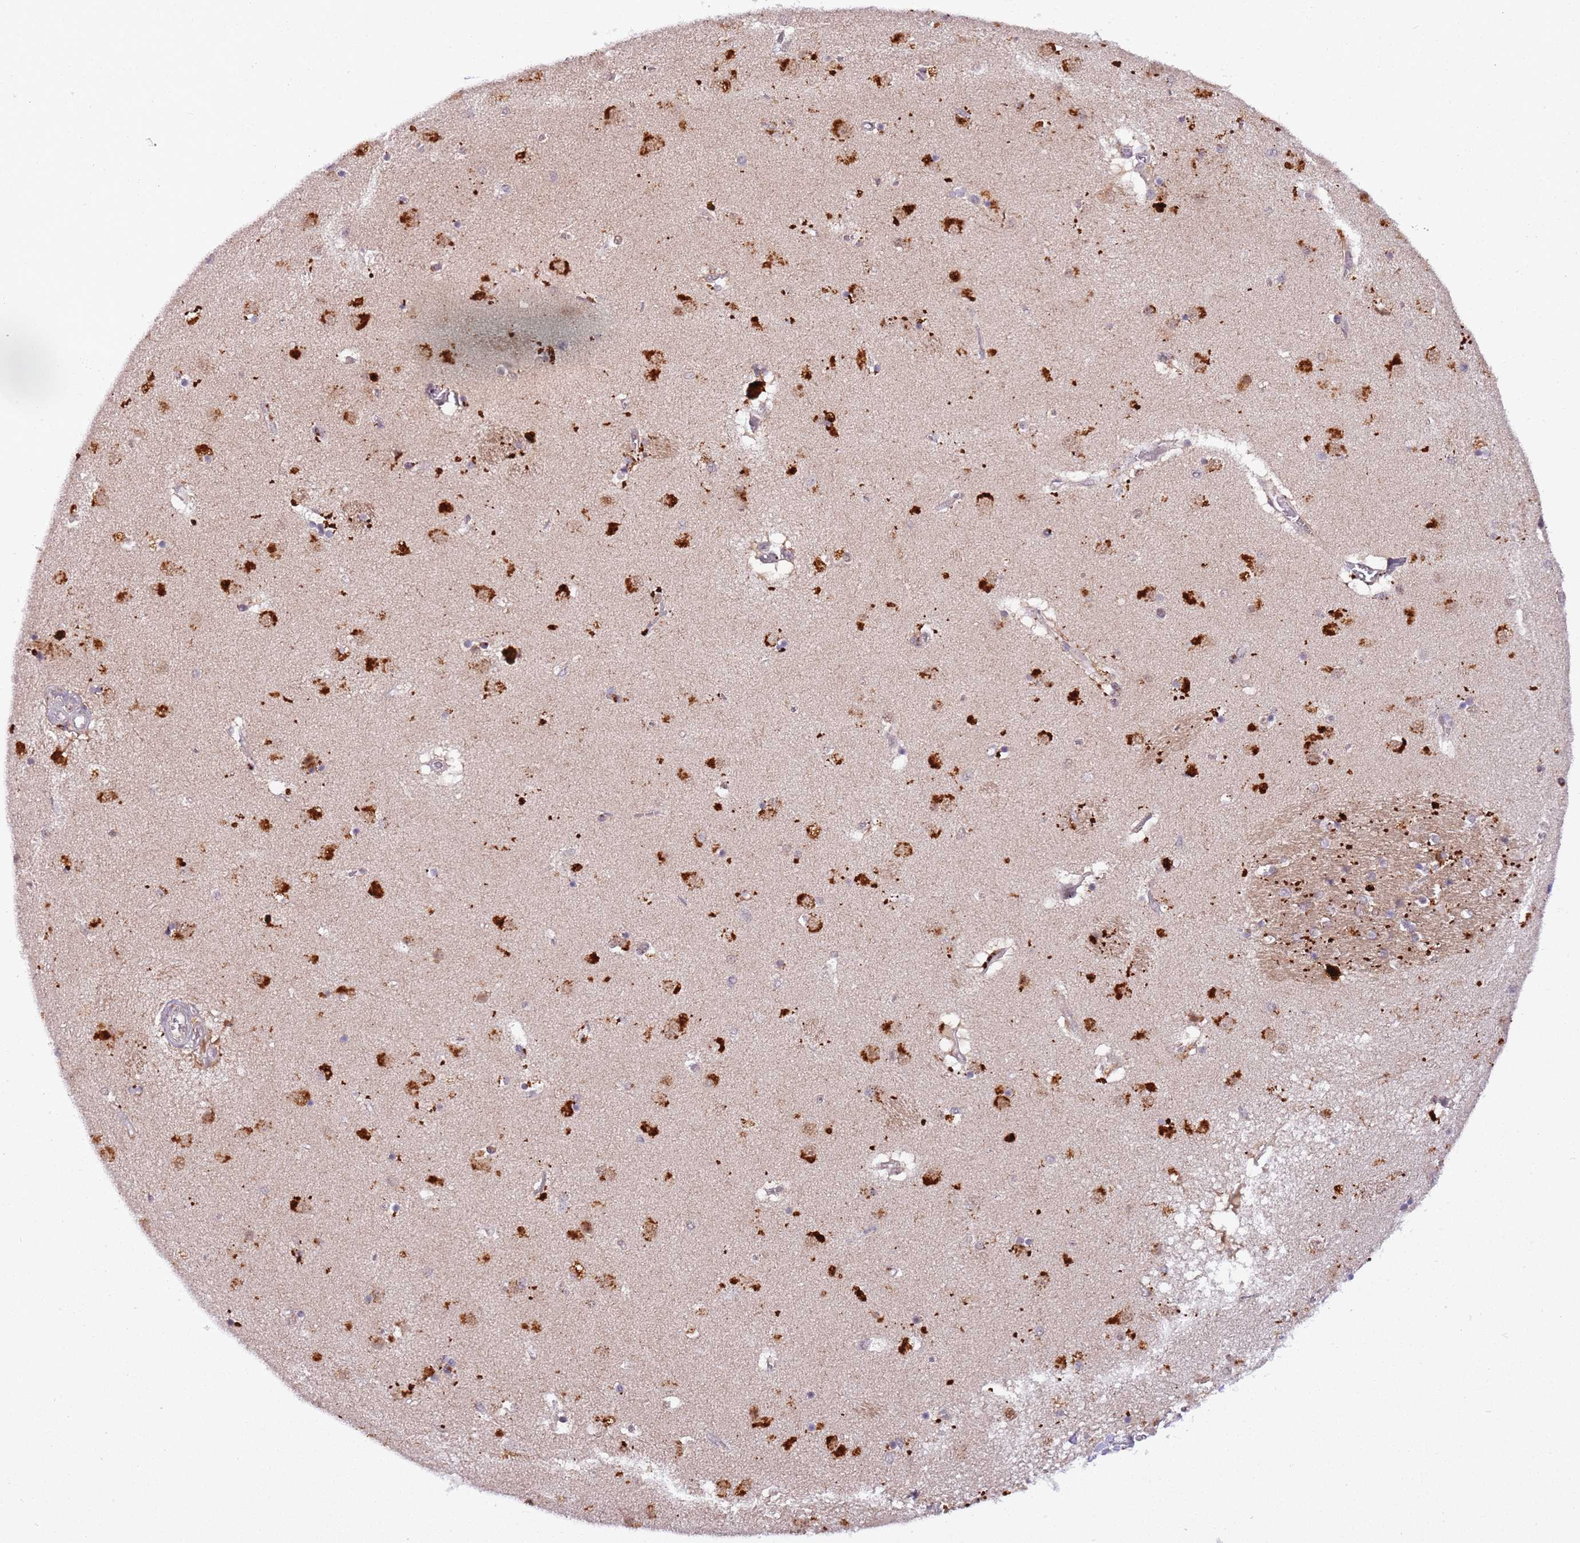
{"staining": {"intensity": "negative", "quantity": "none", "location": "none"}, "tissue": "caudate", "cell_type": "Glial cells", "image_type": "normal", "snomed": [{"axis": "morphology", "description": "Normal tissue, NOS"}, {"axis": "topography", "description": "Lateral ventricle wall"}], "caption": "Immunohistochemical staining of unremarkable human caudate demonstrates no significant expression in glial cells. The staining is performed using DAB (3,3'-diaminobenzidine) brown chromogen with nuclei counter-stained in using hematoxylin.", "gene": "TRIM27", "patient": {"sex": "male", "age": 70}}